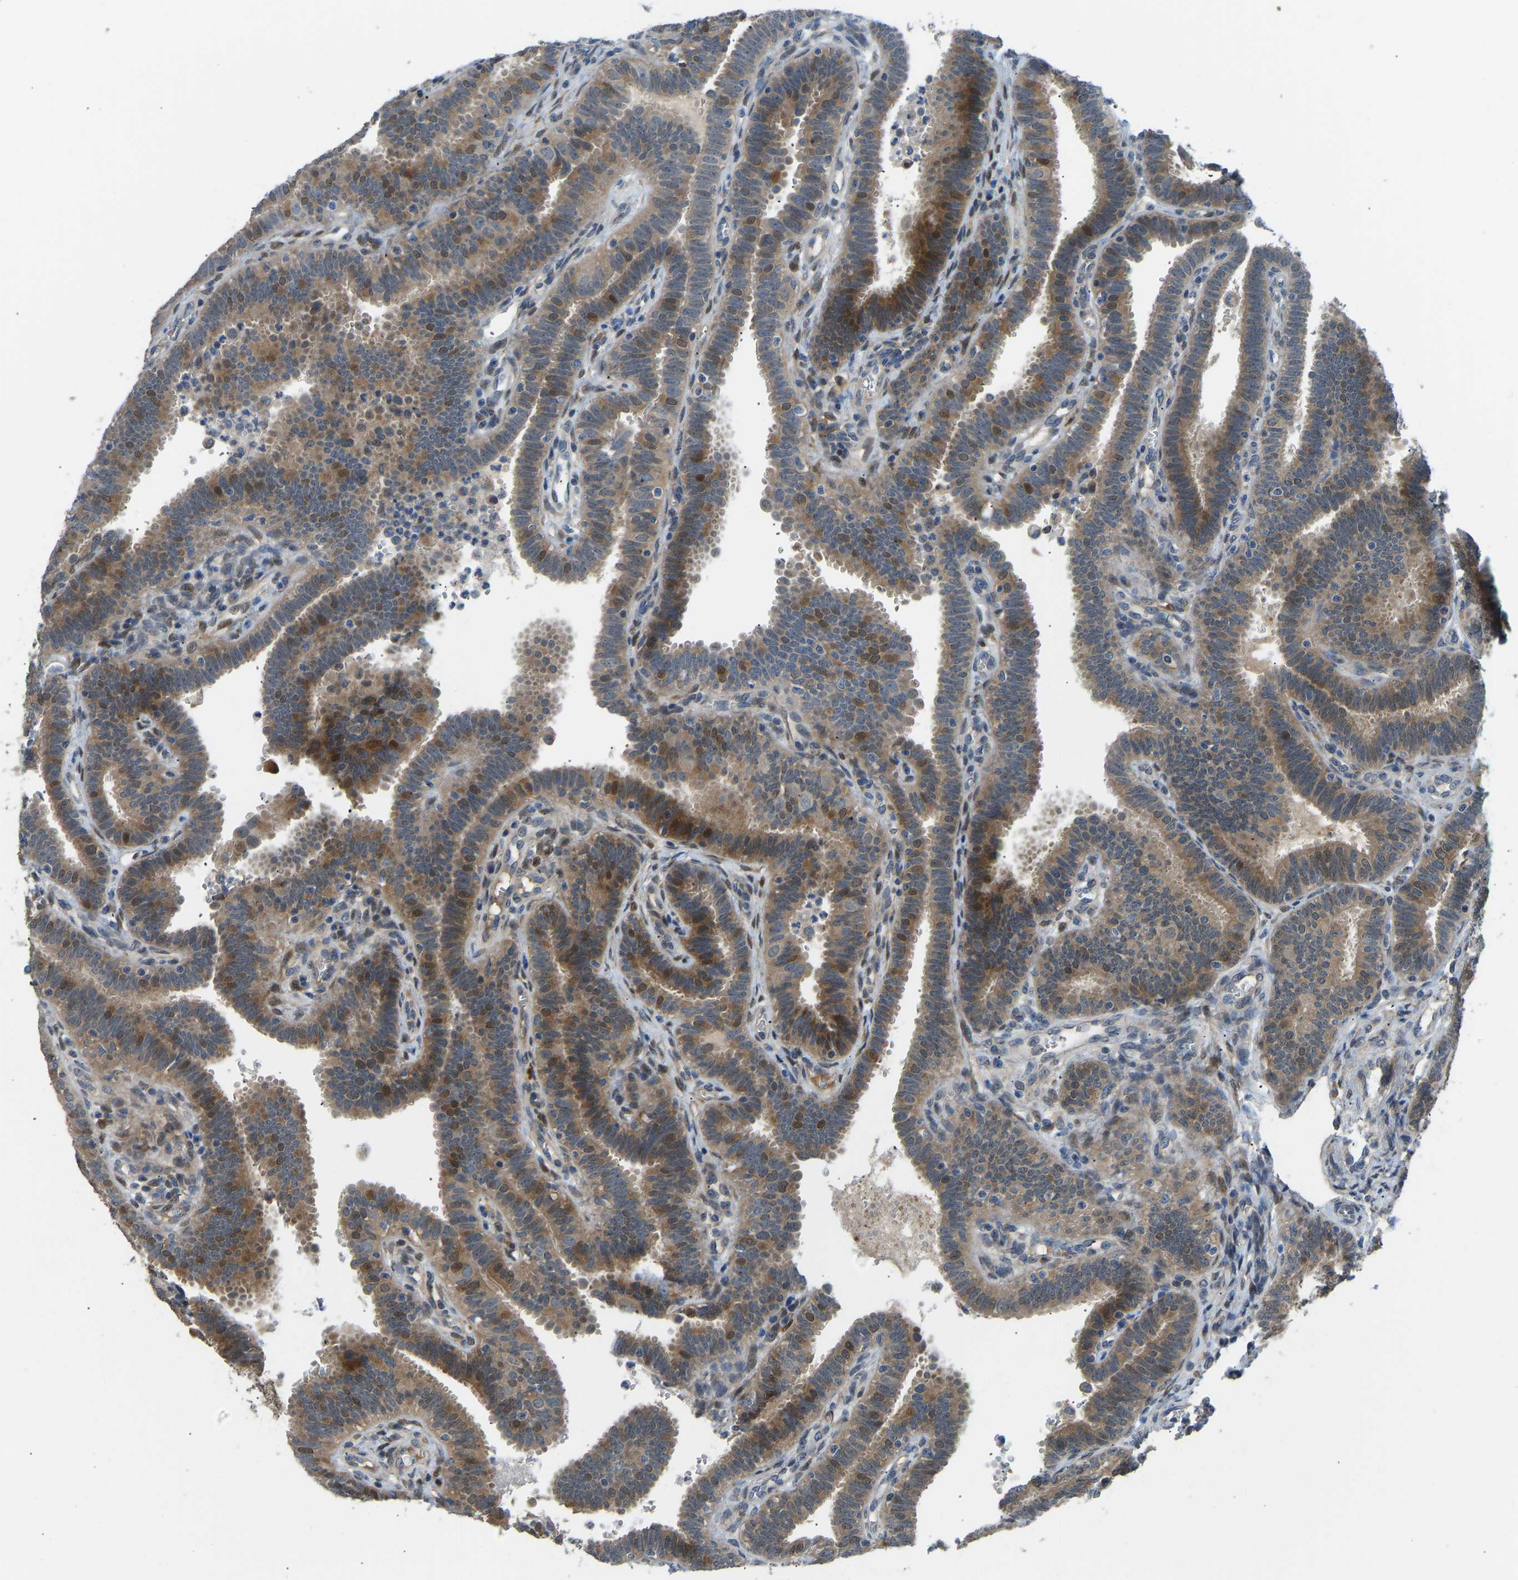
{"staining": {"intensity": "moderate", "quantity": ">75%", "location": "cytoplasmic/membranous"}, "tissue": "fallopian tube", "cell_type": "Glandular cells", "image_type": "normal", "snomed": [{"axis": "morphology", "description": "Normal tissue, NOS"}, {"axis": "topography", "description": "Fallopian tube"}, {"axis": "topography", "description": "Placenta"}], "caption": "High-magnification brightfield microscopy of benign fallopian tube stained with DAB (brown) and counterstained with hematoxylin (blue). glandular cells exhibit moderate cytoplasmic/membranous positivity is identified in approximately>75% of cells.", "gene": "RBP1", "patient": {"sex": "female", "age": 34}}